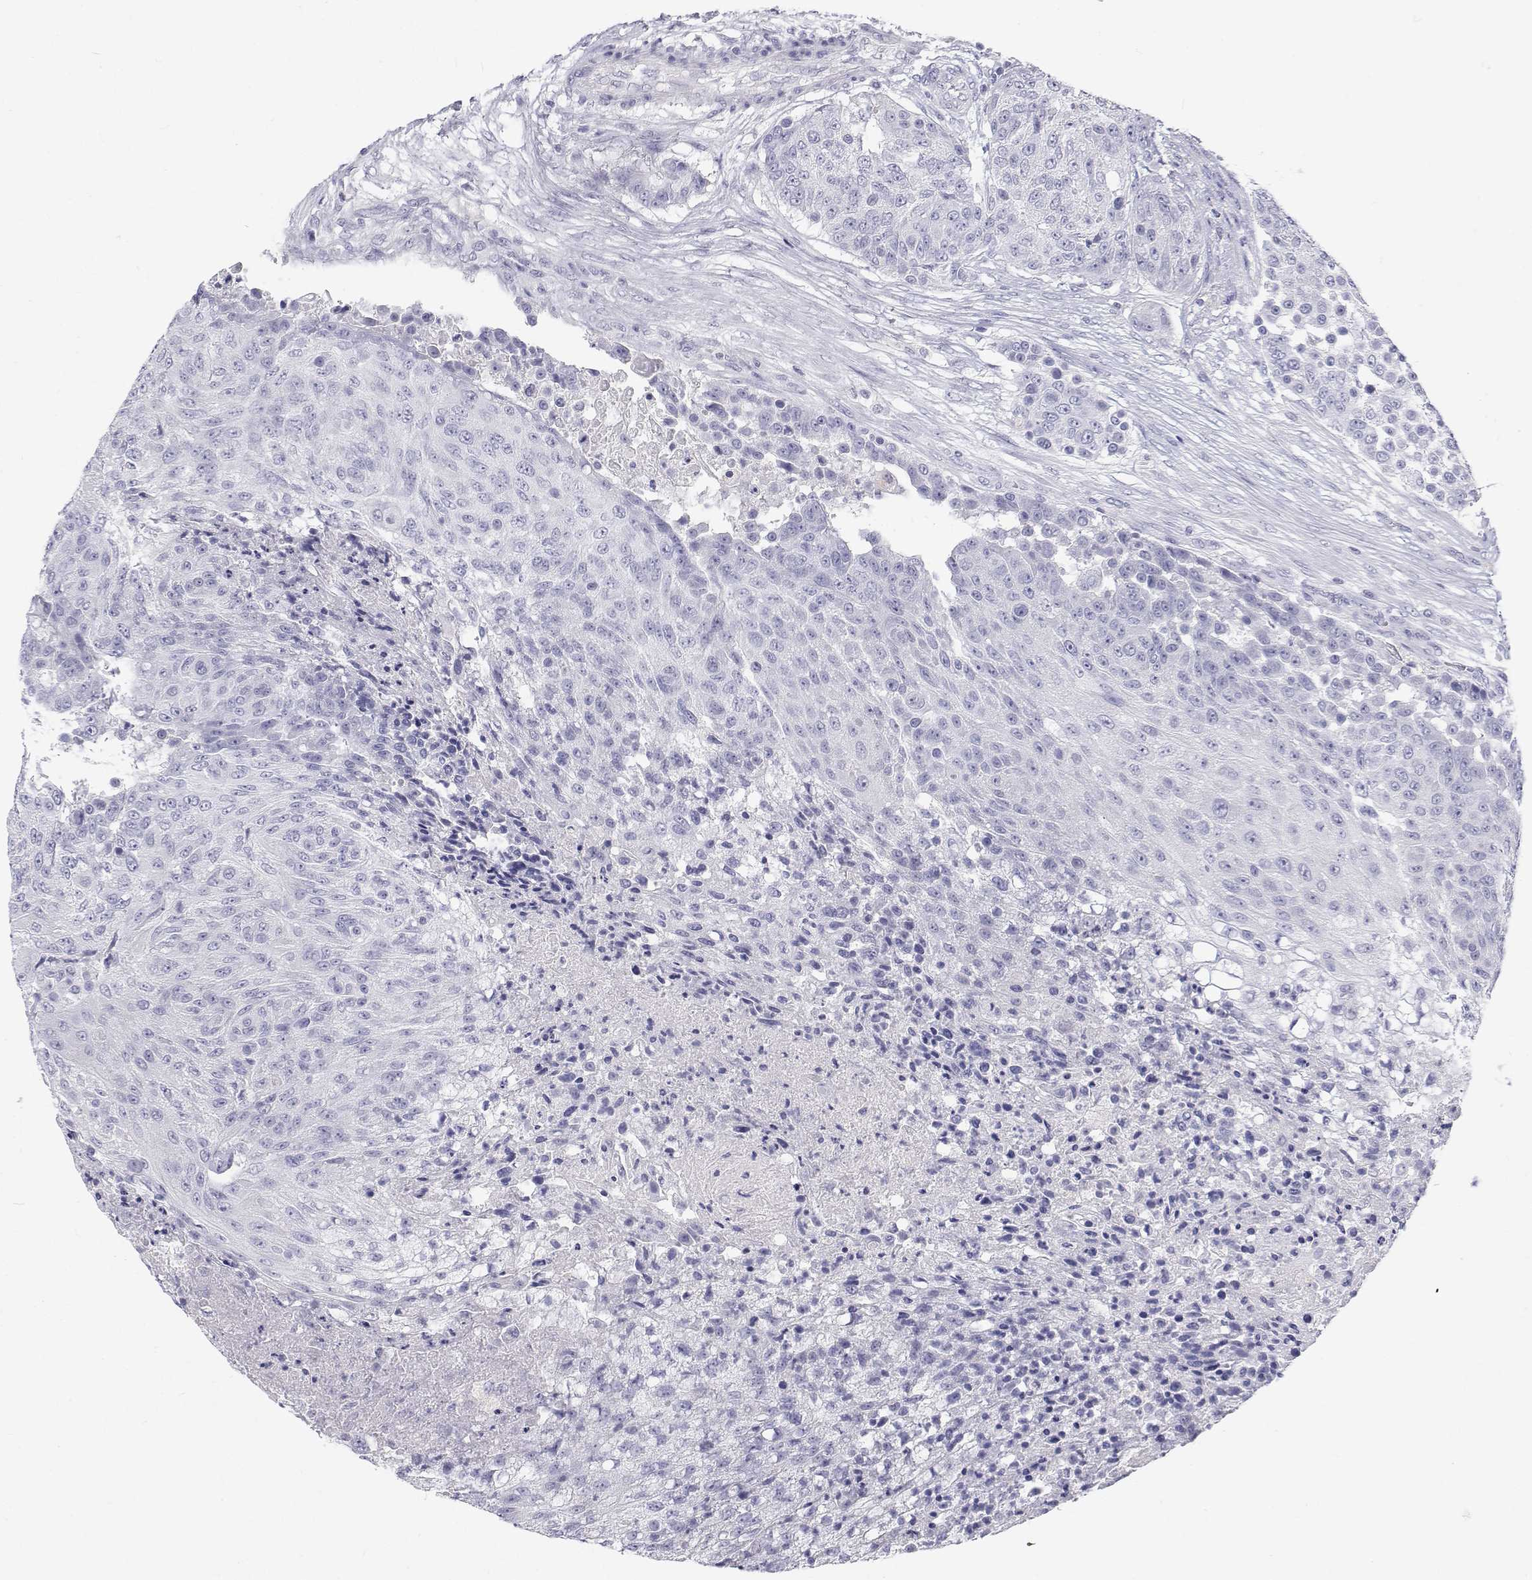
{"staining": {"intensity": "negative", "quantity": "none", "location": "none"}, "tissue": "urothelial cancer", "cell_type": "Tumor cells", "image_type": "cancer", "snomed": [{"axis": "morphology", "description": "Urothelial carcinoma, High grade"}, {"axis": "topography", "description": "Urinary bladder"}], "caption": "High-grade urothelial carcinoma was stained to show a protein in brown. There is no significant positivity in tumor cells.", "gene": "NCR2", "patient": {"sex": "female", "age": 63}}